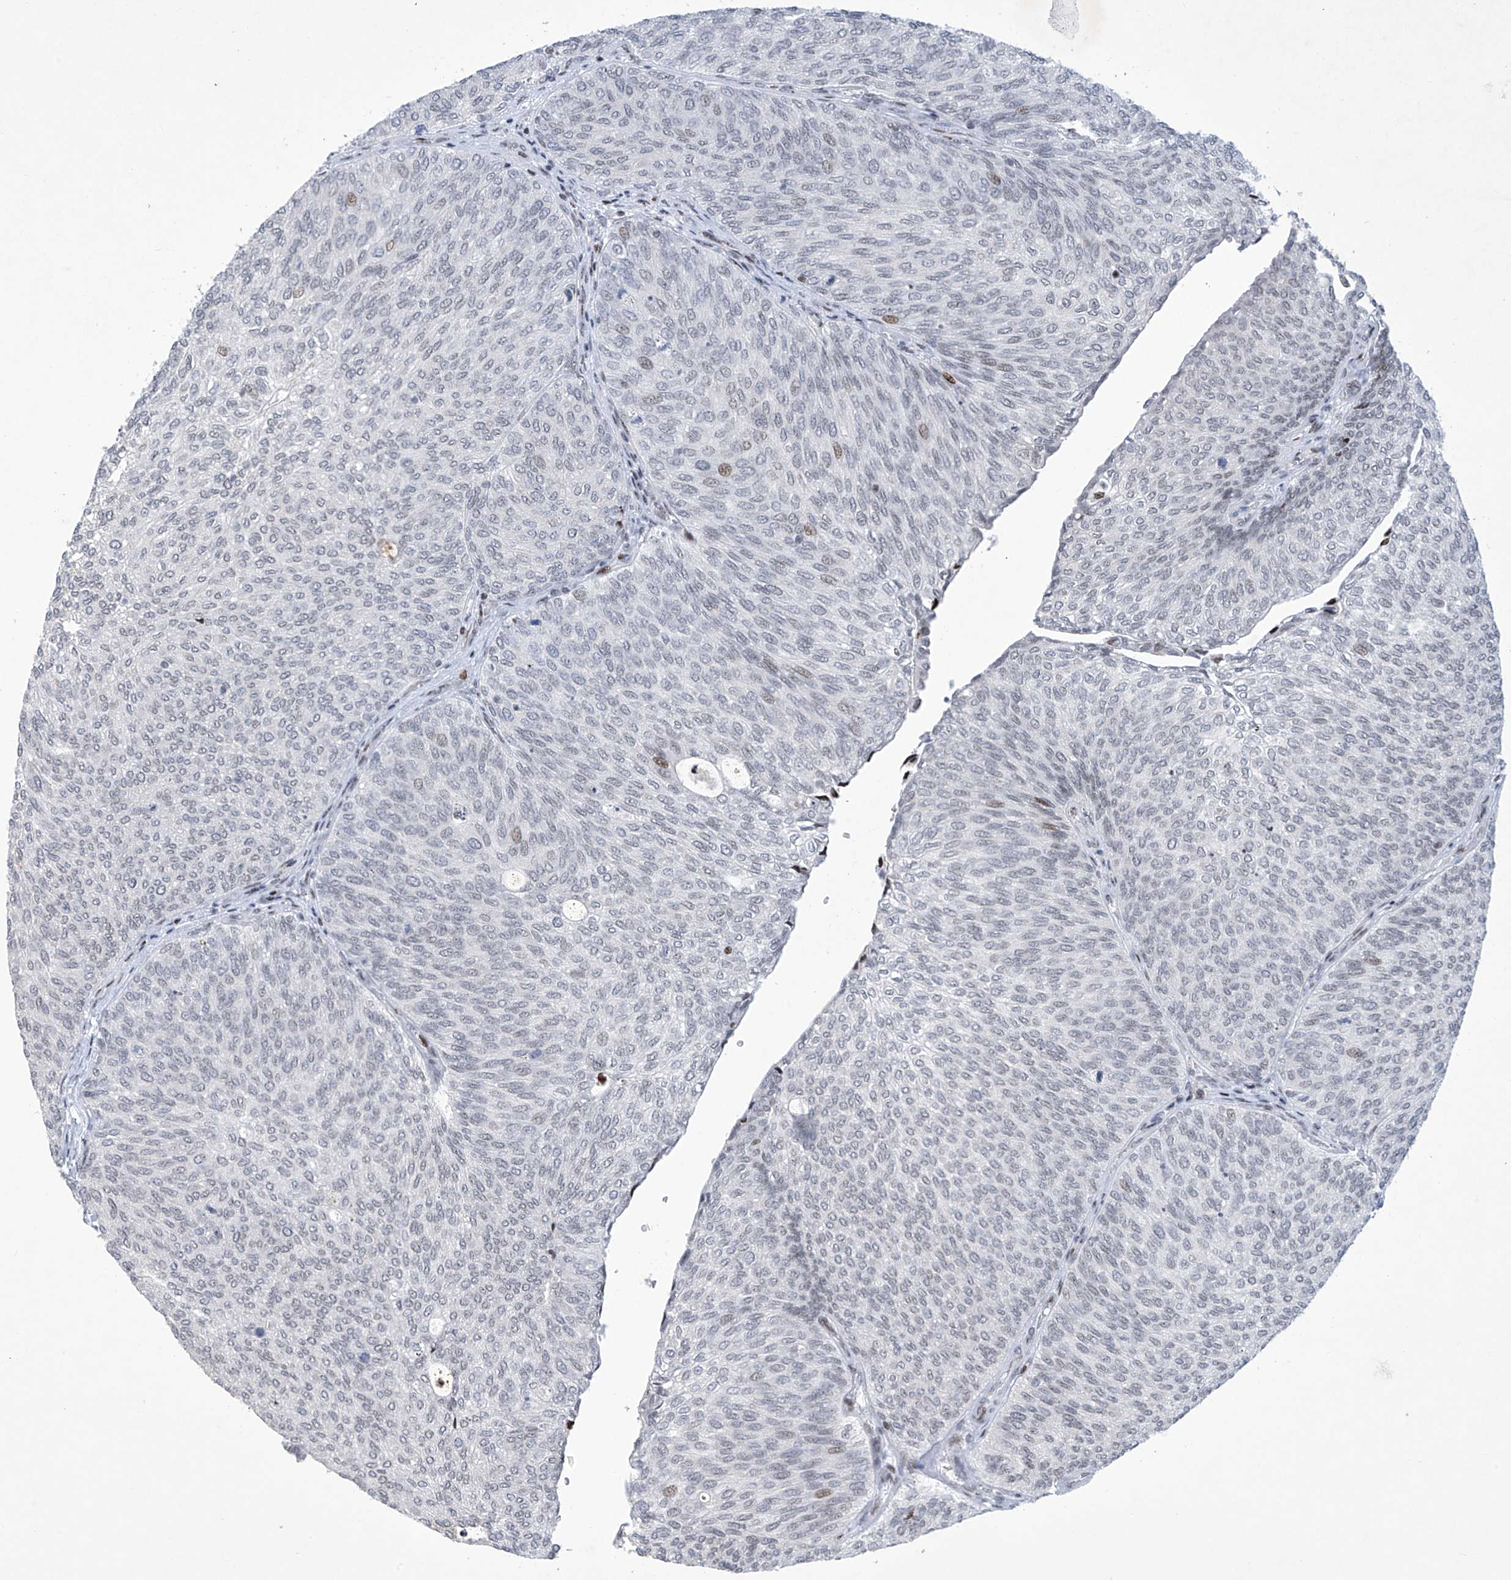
{"staining": {"intensity": "weak", "quantity": "<25%", "location": "nuclear"}, "tissue": "urothelial cancer", "cell_type": "Tumor cells", "image_type": "cancer", "snomed": [{"axis": "morphology", "description": "Urothelial carcinoma, Low grade"}, {"axis": "topography", "description": "Urinary bladder"}], "caption": "Photomicrograph shows no significant protein positivity in tumor cells of urothelial cancer. (DAB (3,3'-diaminobenzidine) IHC visualized using brightfield microscopy, high magnification).", "gene": "RFX7", "patient": {"sex": "female", "age": 79}}